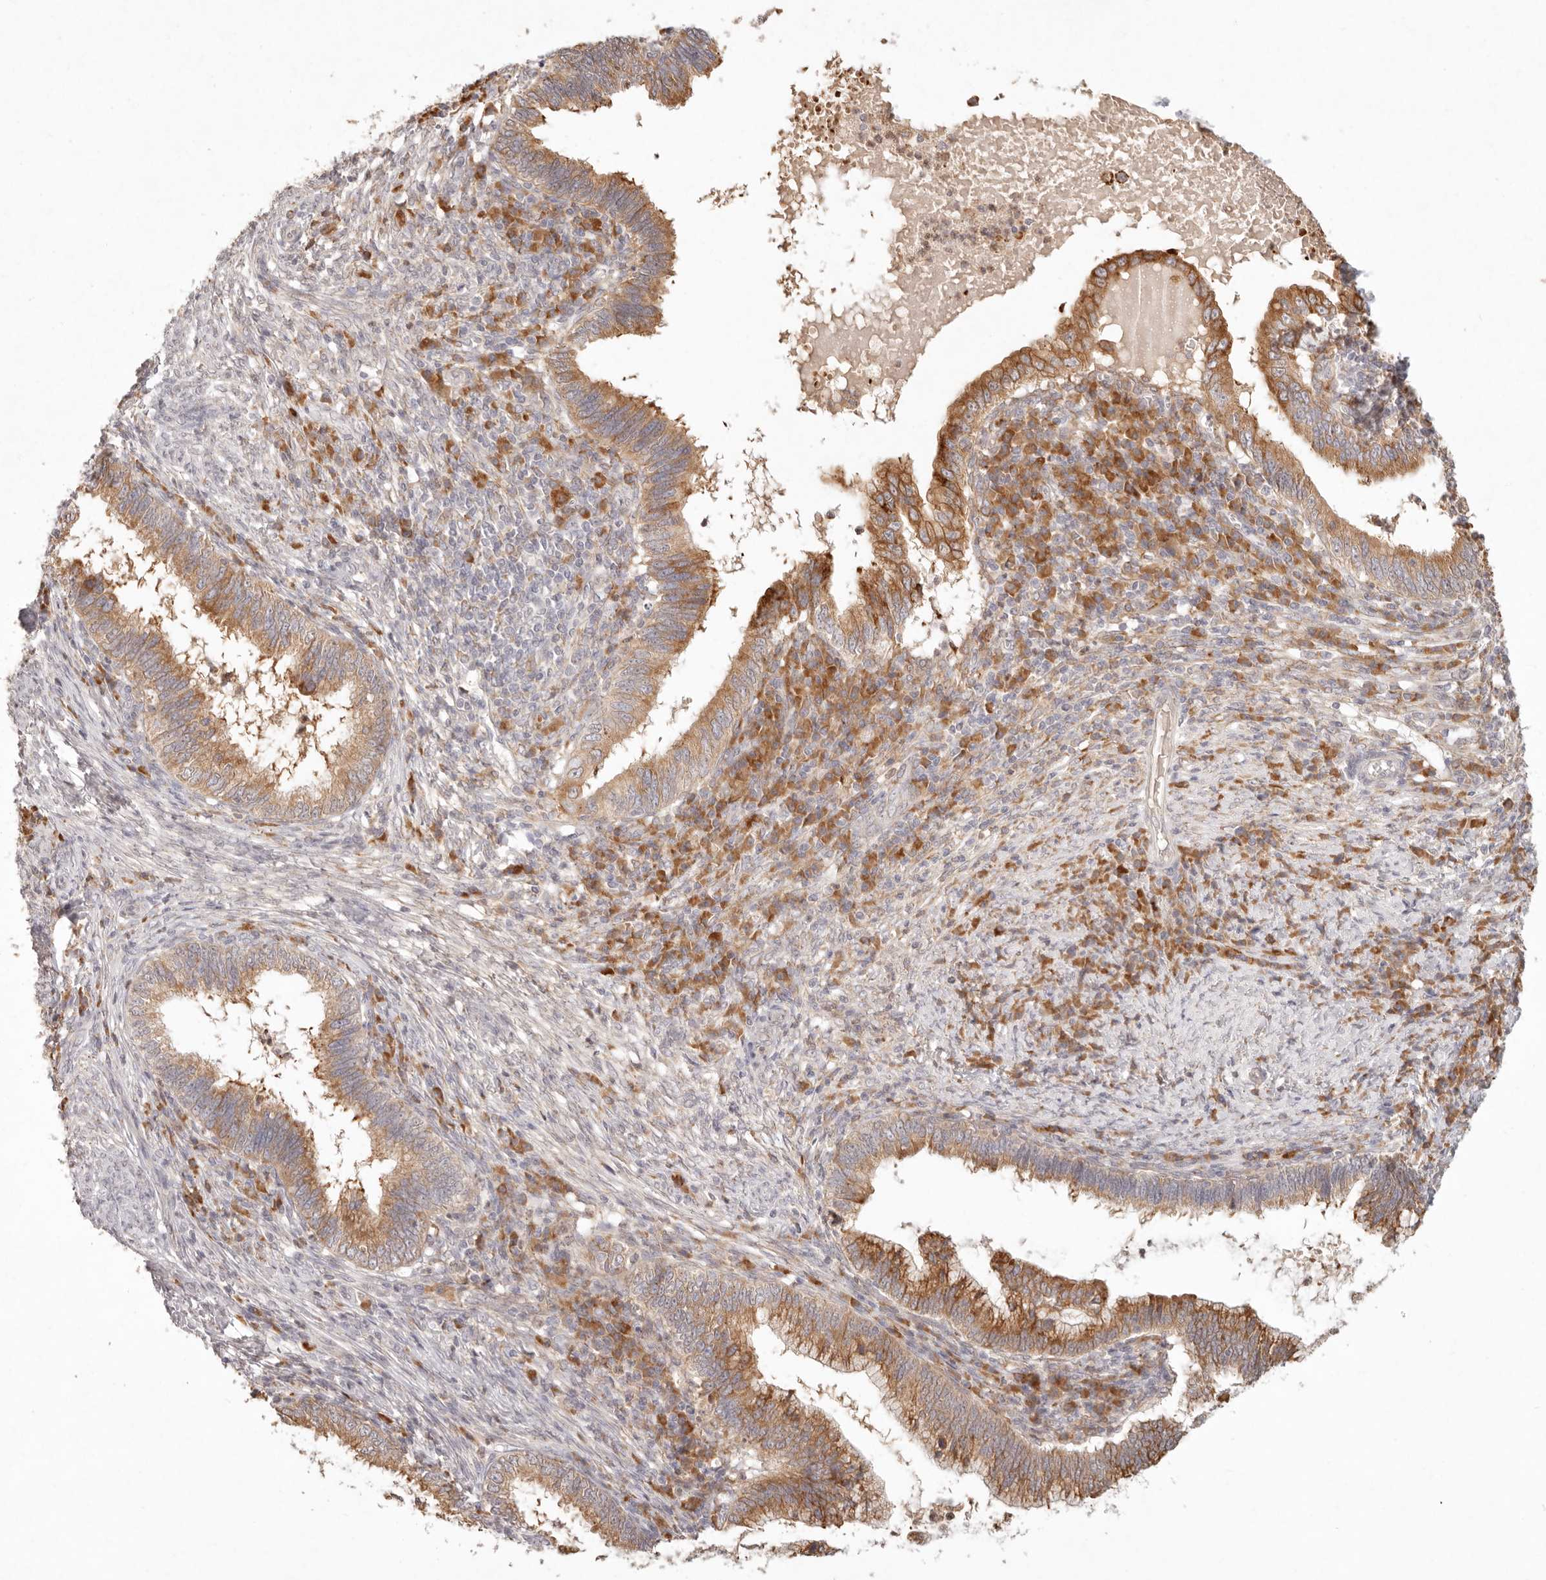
{"staining": {"intensity": "strong", "quantity": ">75%", "location": "cytoplasmic/membranous"}, "tissue": "cervical cancer", "cell_type": "Tumor cells", "image_type": "cancer", "snomed": [{"axis": "morphology", "description": "Adenocarcinoma, NOS"}, {"axis": "topography", "description": "Cervix"}], "caption": "About >75% of tumor cells in cervical cancer exhibit strong cytoplasmic/membranous protein staining as visualized by brown immunohistochemical staining.", "gene": "C1orf127", "patient": {"sex": "female", "age": 36}}